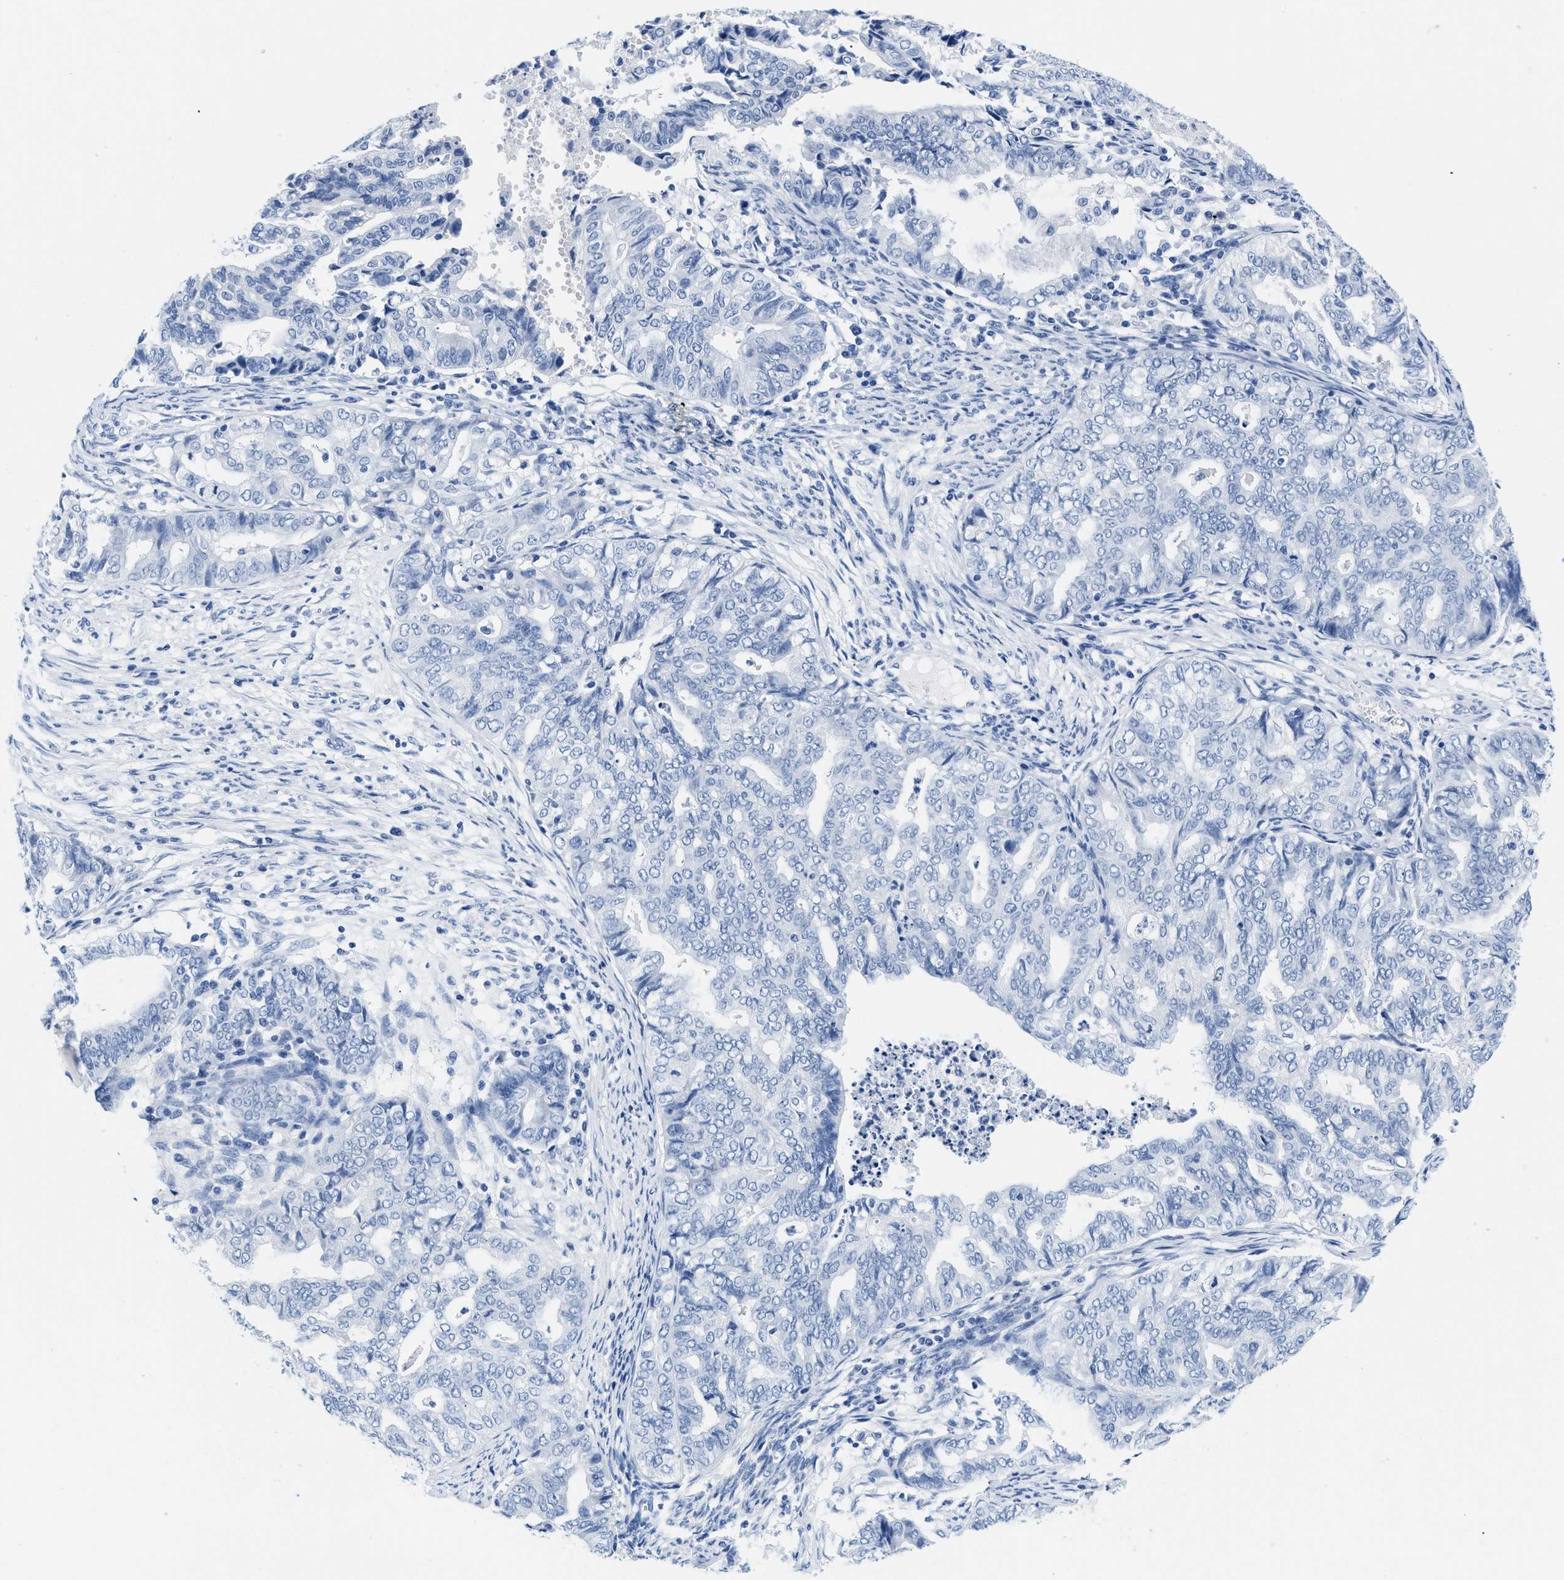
{"staining": {"intensity": "negative", "quantity": "none", "location": "none"}, "tissue": "endometrial cancer", "cell_type": "Tumor cells", "image_type": "cancer", "snomed": [{"axis": "morphology", "description": "Adenocarcinoma, NOS"}, {"axis": "topography", "description": "Endometrium"}], "caption": "A high-resolution histopathology image shows immunohistochemistry staining of endometrial cancer (adenocarcinoma), which shows no significant staining in tumor cells. (Stains: DAB (3,3'-diaminobenzidine) immunohistochemistry with hematoxylin counter stain, Microscopy: brightfield microscopy at high magnification).", "gene": "GSN", "patient": {"sex": "female", "age": 79}}